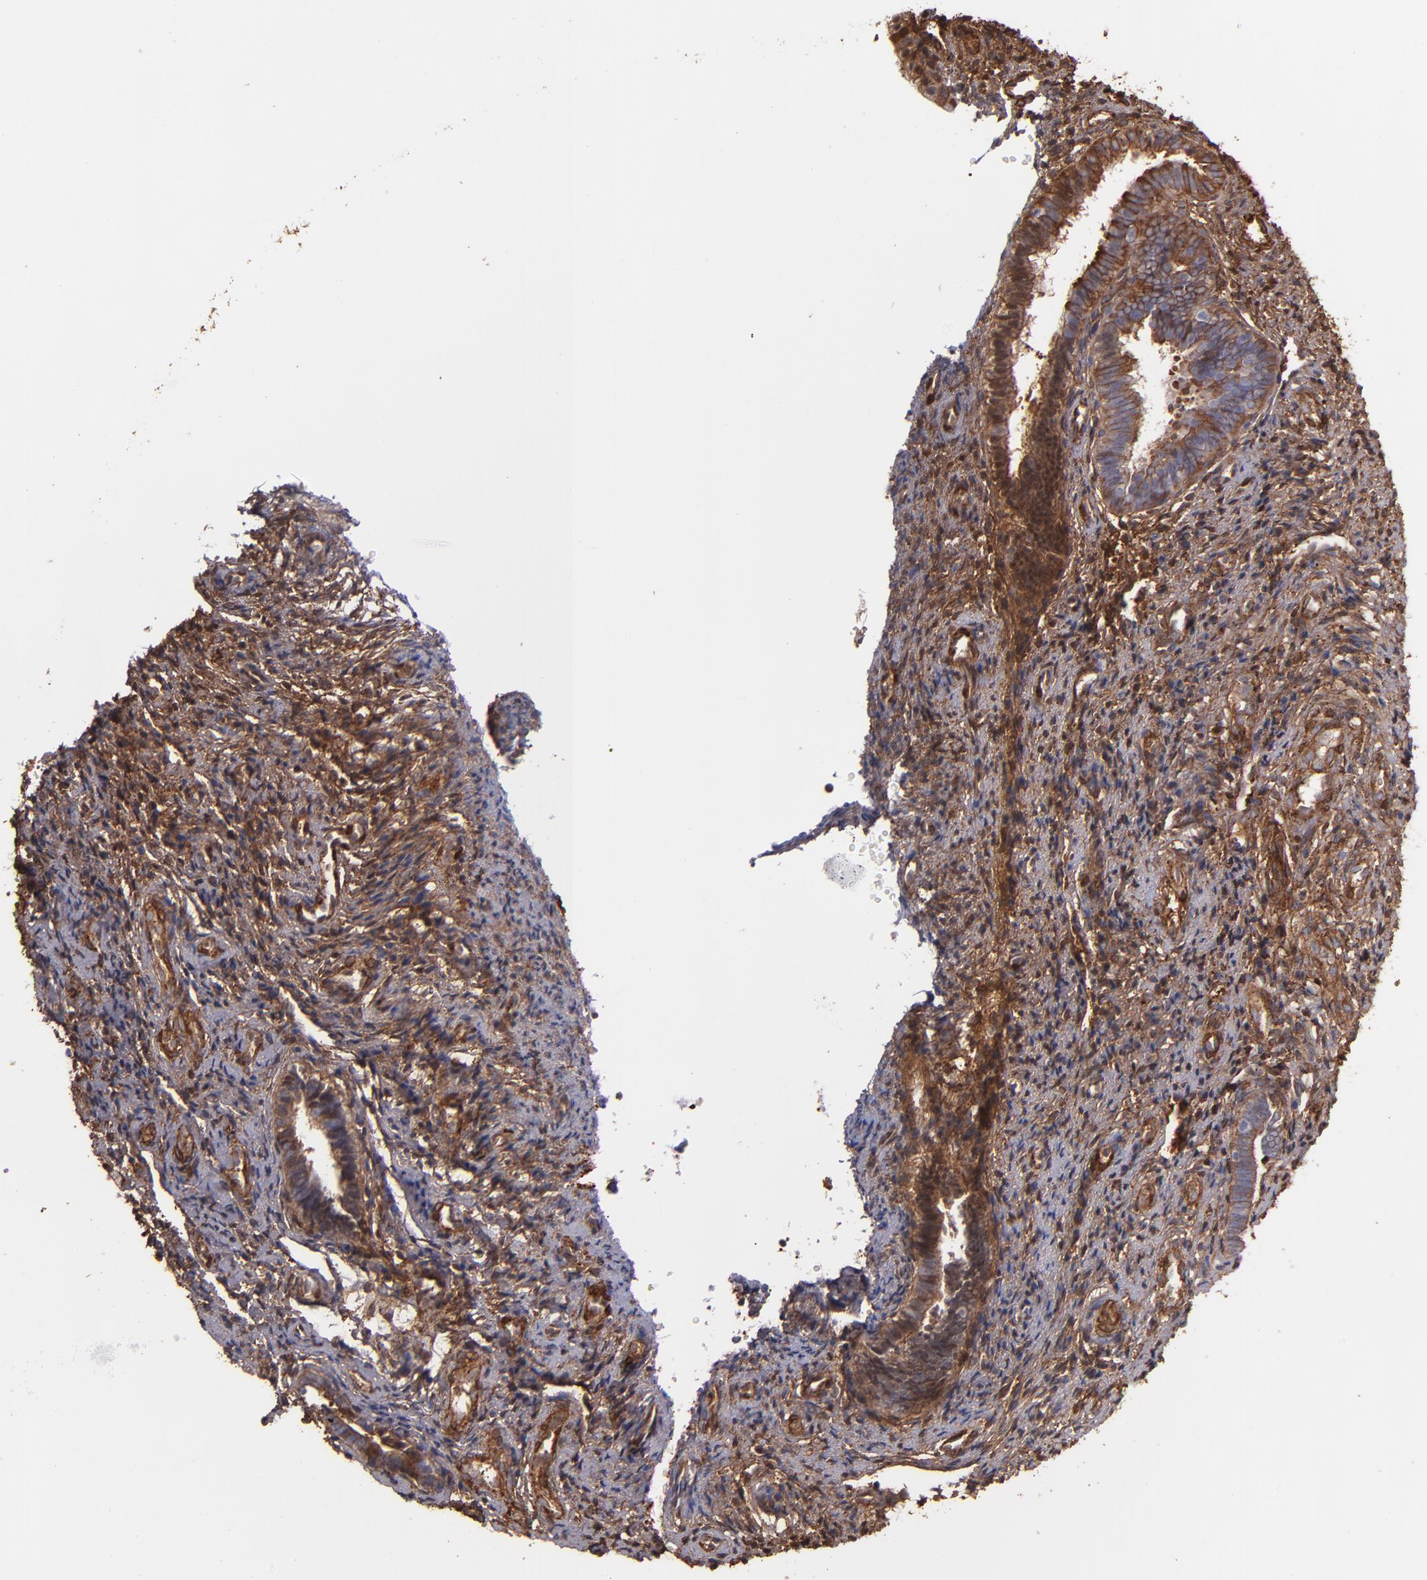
{"staining": {"intensity": "moderate", "quantity": "25%-75%", "location": "cytoplasmic/membranous"}, "tissue": "endometrium", "cell_type": "Cells in endometrial stroma", "image_type": "normal", "snomed": [{"axis": "morphology", "description": "Normal tissue, NOS"}, {"axis": "topography", "description": "Endometrium"}], "caption": "Protein staining displays moderate cytoplasmic/membranous expression in approximately 25%-75% of cells in endometrial stroma in unremarkable endometrium.", "gene": "VCL", "patient": {"sex": "female", "age": 27}}